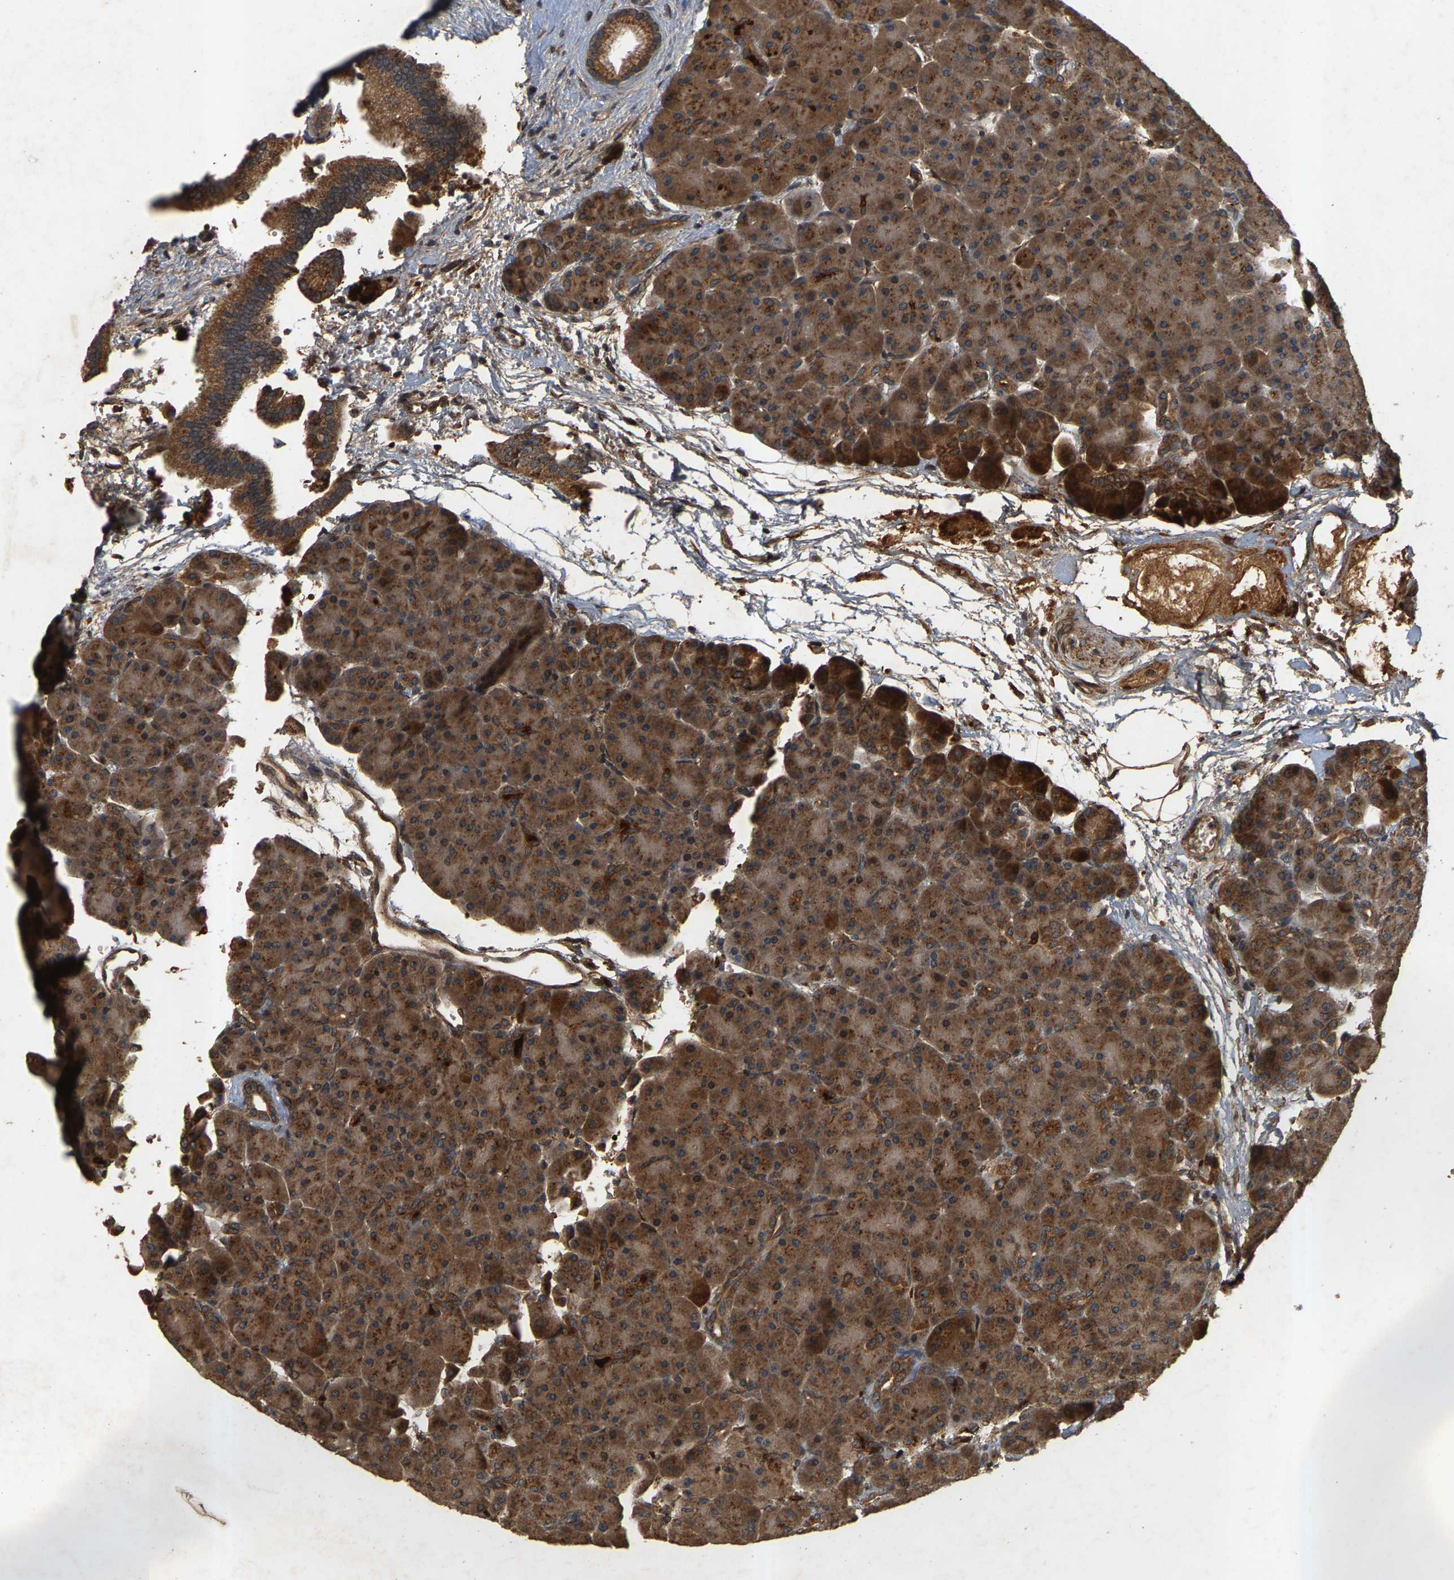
{"staining": {"intensity": "strong", "quantity": ">75%", "location": "cytoplasmic/membranous"}, "tissue": "pancreas", "cell_type": "Exocrine glandular cells", "image_type": "normal", "snomed": [{"axis": "morphology", "description": "Normal tissue, NOS"}, {"axis": "topography", "description": "Pancreas"}], "caption": "Benign pancreas reveals strong cytoplasmic/membranous expression in about >75% of exocrine glandular cells.", "gene": "CIDEC", "patient": {"sex": "male", "age": 66}}